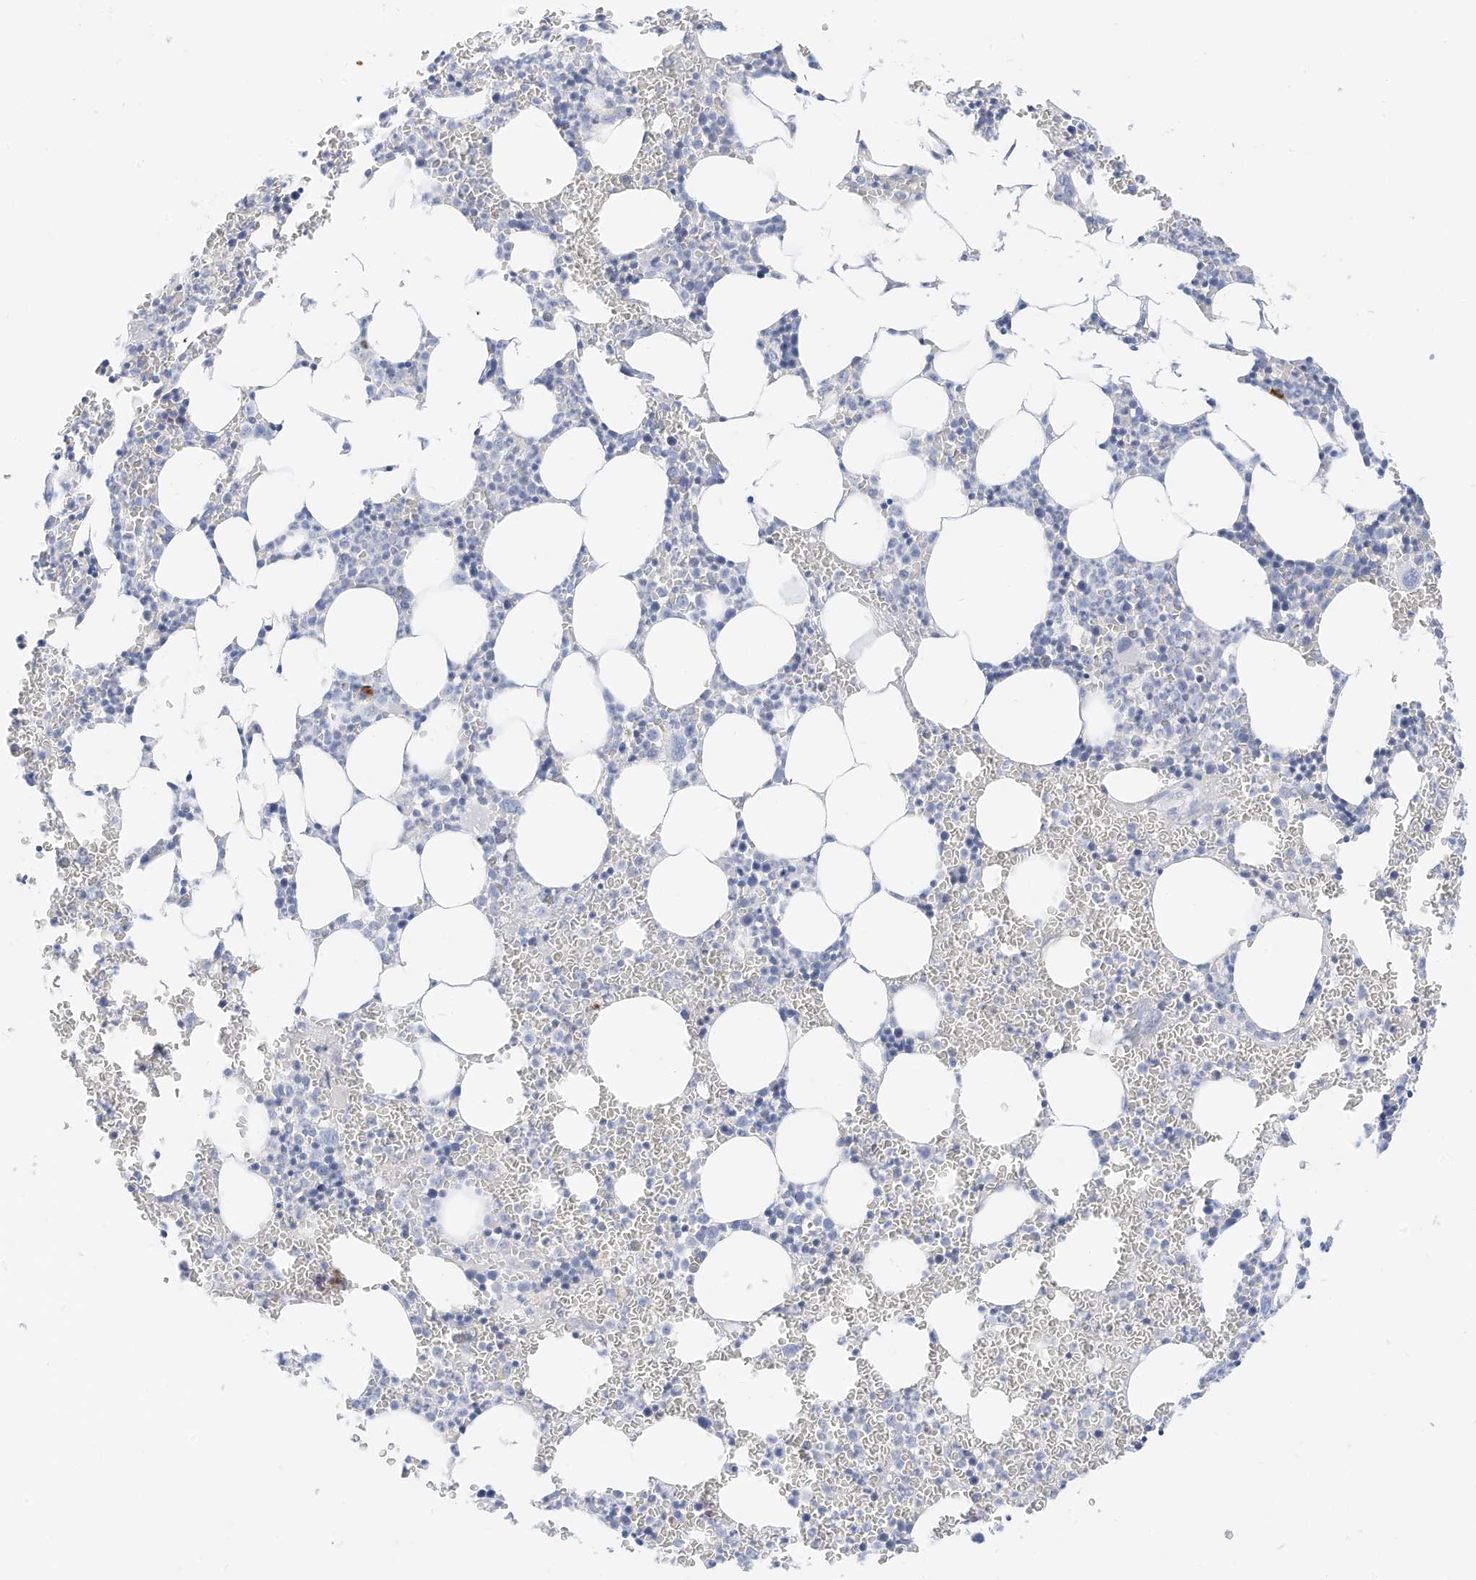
{"staining": {"intensity": "negative", "quantity": "none", "location": "none"}, "tissue": "bone marrow", "cell_type": "Hematopoietic cells", "image_type": "normal", "snomed": [{"axis": "morphology", "description": "Normal tissue, NOS"}, {"axis": "topography", "description": "Bone marrow"}], "caption": "Hematopoietic cells are negative for protein expression in unremarkable human bone marrow. The staining is performed using DAB brown chromogen with nuclei counter-stained in using hematoxylin.", "gene": "SPOCD1", "patient": {"sex": "female", "age": 78}}